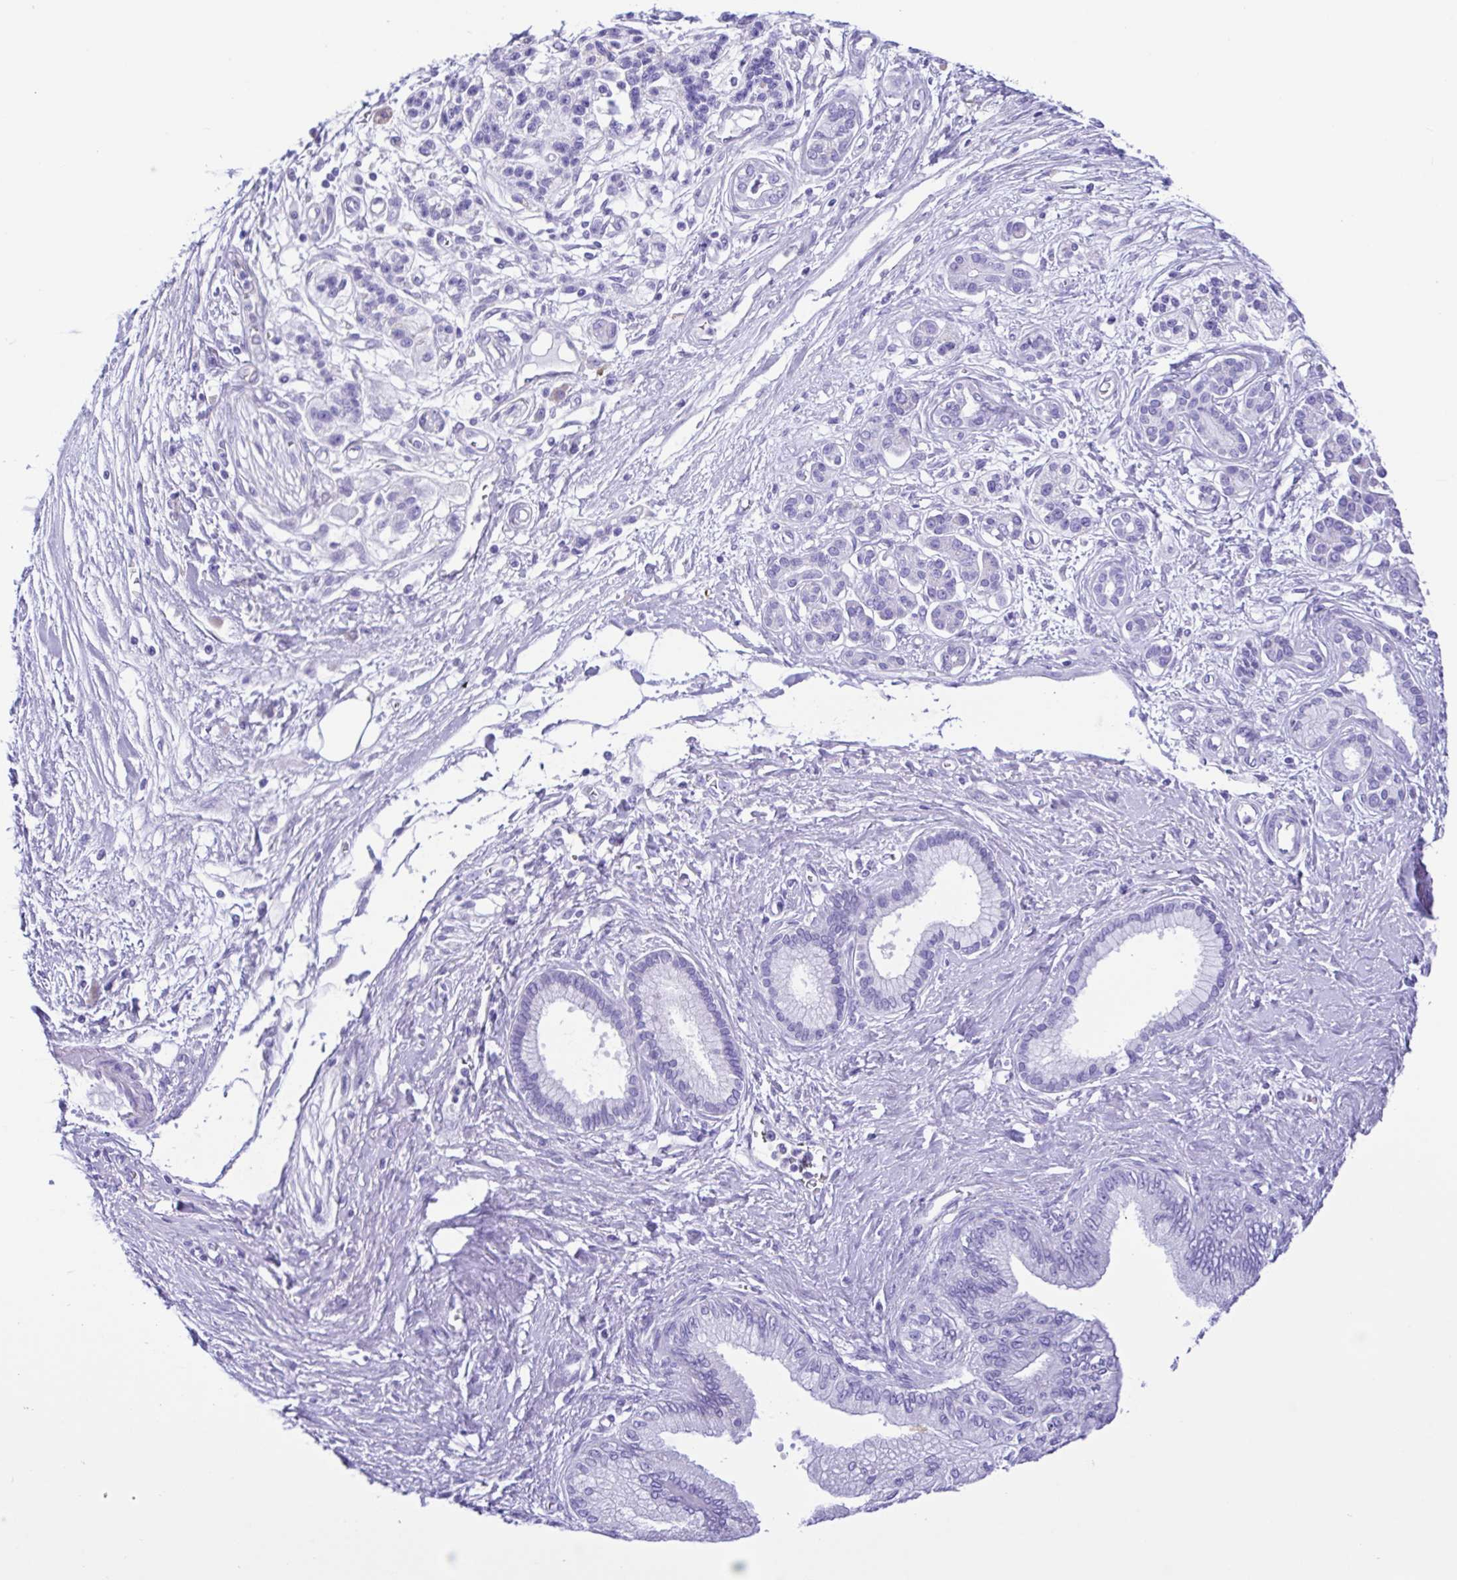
{"staining": {"intensity": "negative", "quantity": "none", "location": "none"}, "tissue": "pancreatic cancer", "cell_type": "Tumor cells", "image_type": "cancer", "snomed": [{"axis": "morphology", "description": "Adenocarcinoma, NOS"}, {"axis": "topography", "description": "Pancreas"}], "caption": "Tumor cells show no significant protein positivity in pancreatic cancer (adenocarcinoma).", "gene": "GPR17", "patient": {"sex": "female", "age": 77}}